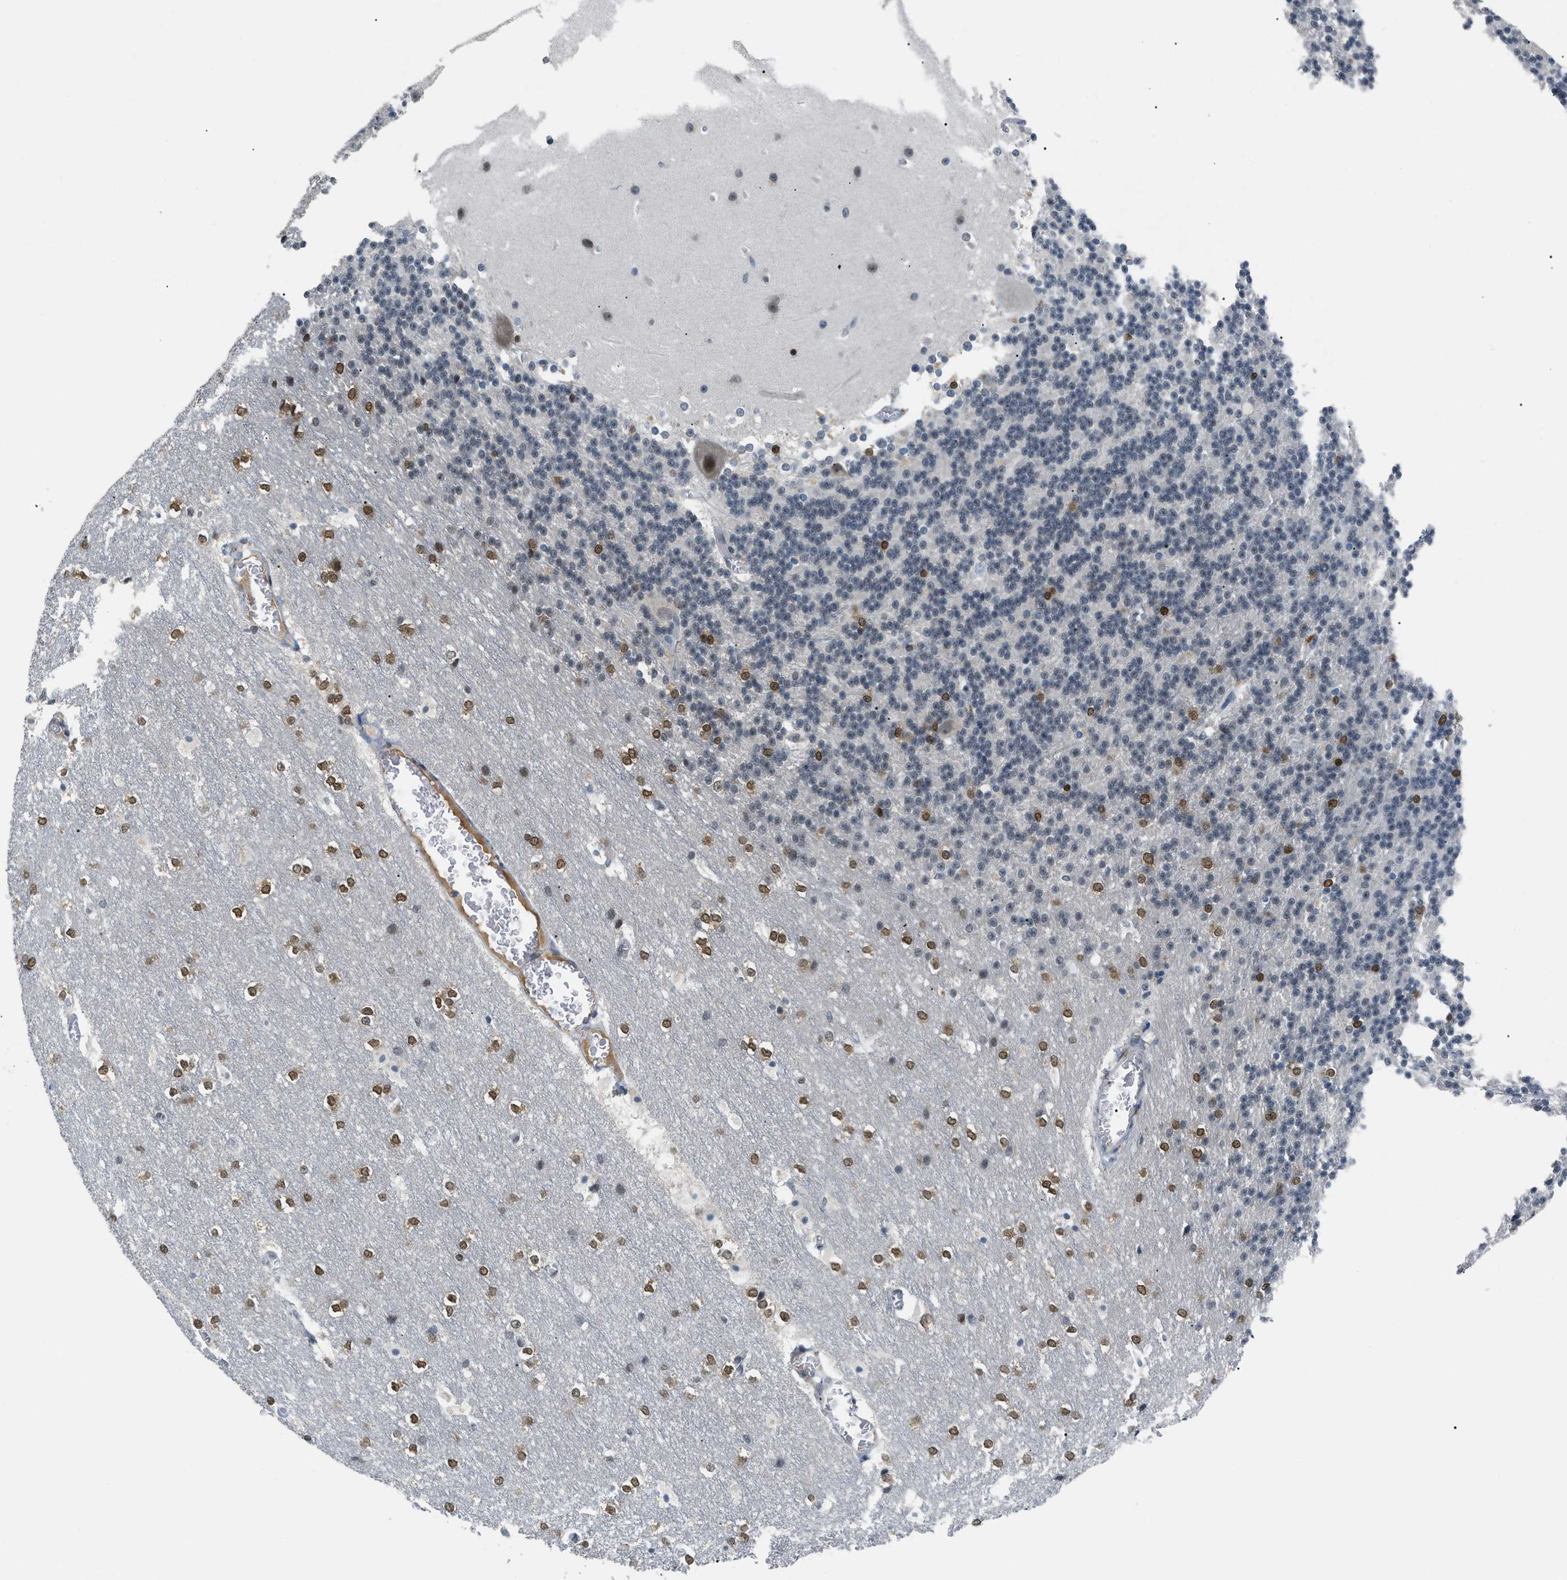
{"staining": {"intensity": "strong", "quantity": "<25%", "location": "nuclear"}, "tissue": "cerebellum", "cell_type": "Cells in granular layer", "image_type": "normal", "snomed": [{"axis": "morphology", "description": "Normal tissue, NOS"}, {"axis": "topography", "description": "Cerebellum"}], "caption": "Immunohistochemistry staining of benign cerebellum, which reveals medium levels of strong nuclear staining in approximately <25% of cells in granular layer indicating strong nuclear protein staining. The staining was performed using DAB (3,3'-diaminobenzidine) (brown) for protein detection and nuclei were counterstained in hematoxylin (blue).", "gene": "MZF1", "patient": {"sex": "female", "age": 19}}